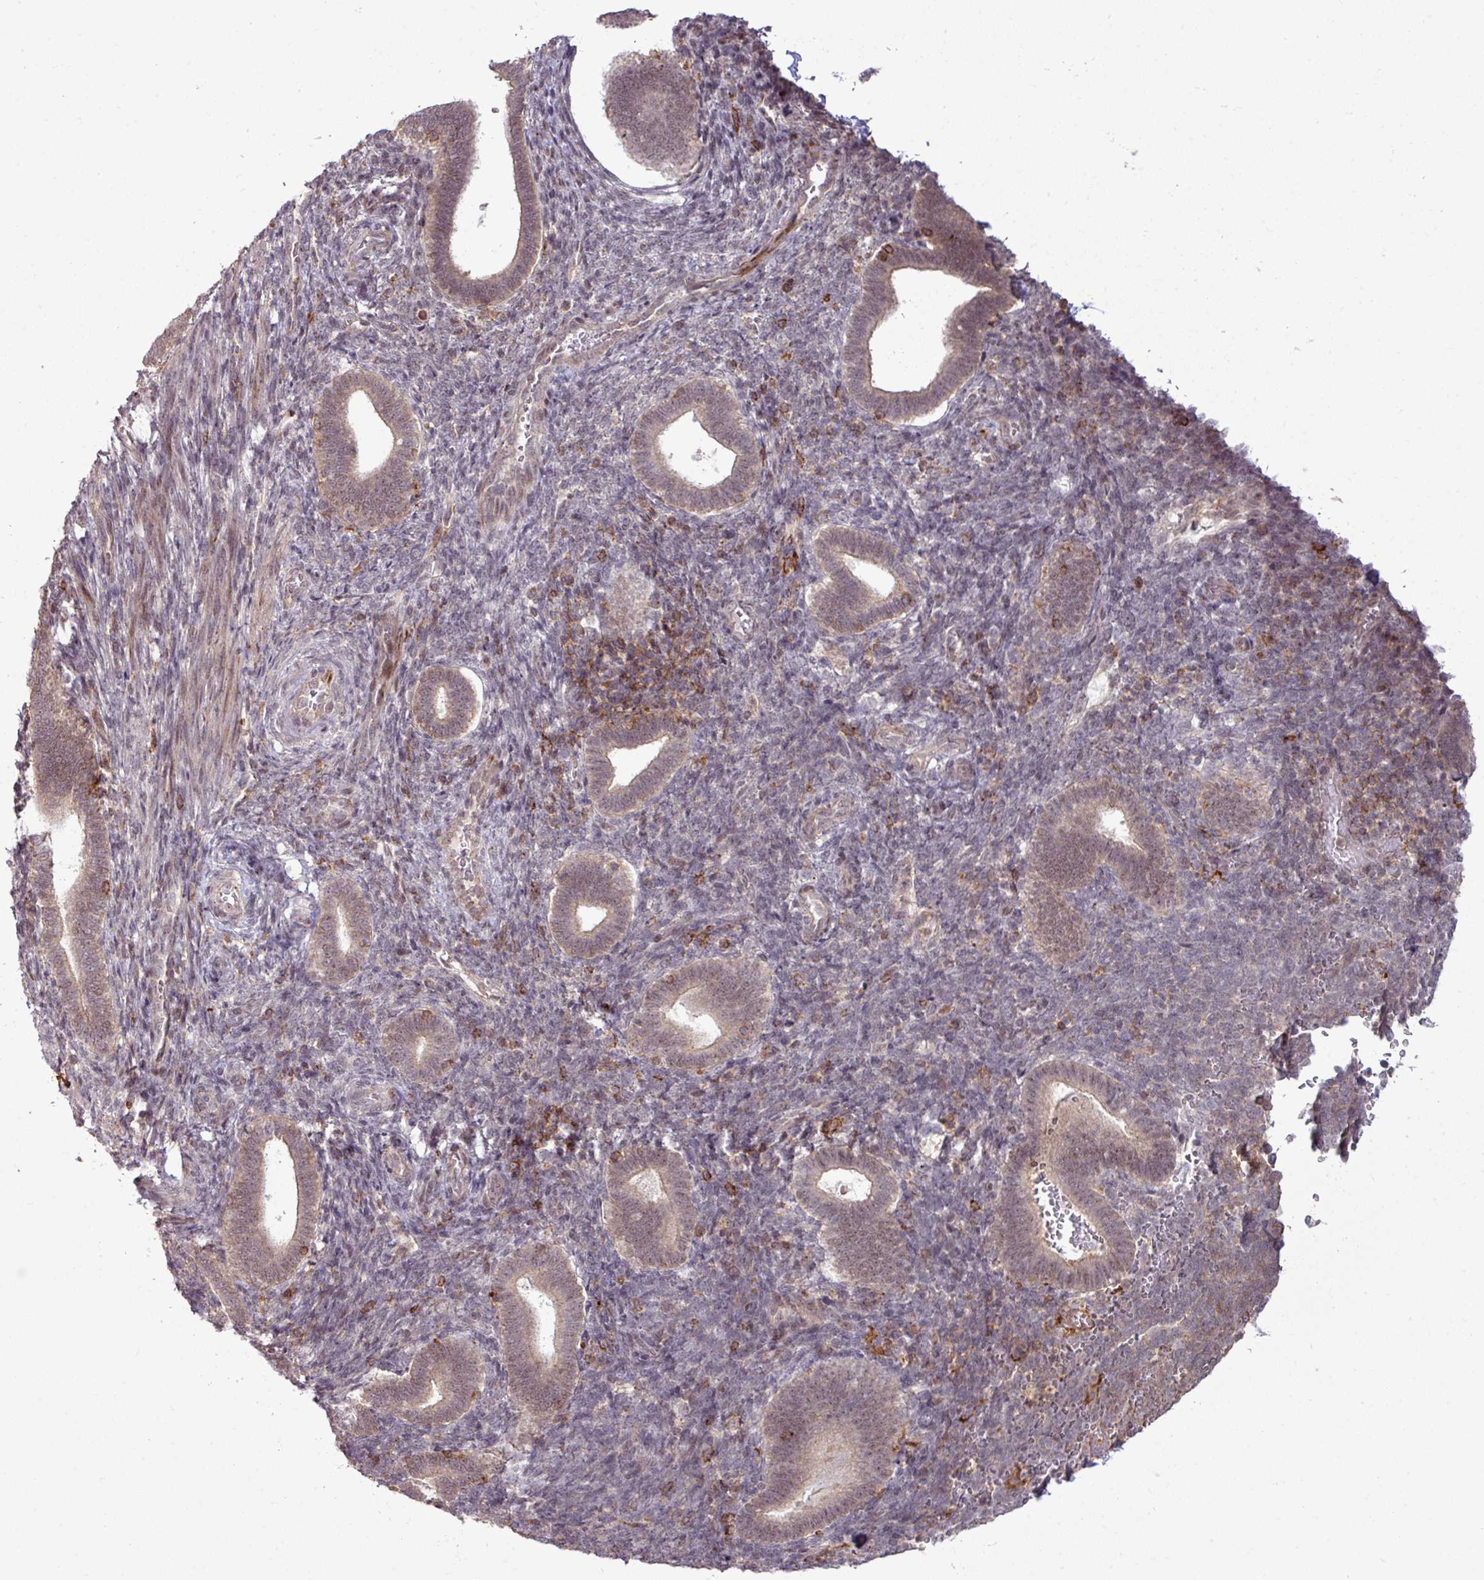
{"staining": {"intensity": "moderate", "quantity": "<25%", "location": "nuclear"}, "tissue": "endometrium", "cell_type": "Cells in endometrial stroma", "image_type": "normal", "snomed": [{"axis": "morphology", "description": "Normal tissue, NOS"}, {"axis": "topography", "description": "Endometrium"}], "caption": "Protein staining demonstrates moderate nuclear expression in approximately <25% of cells in endometrial stroma in unremarkable endometrium.", "gene": "ZC2HC1C", "patient": {"sex": "female", "age": 34}}